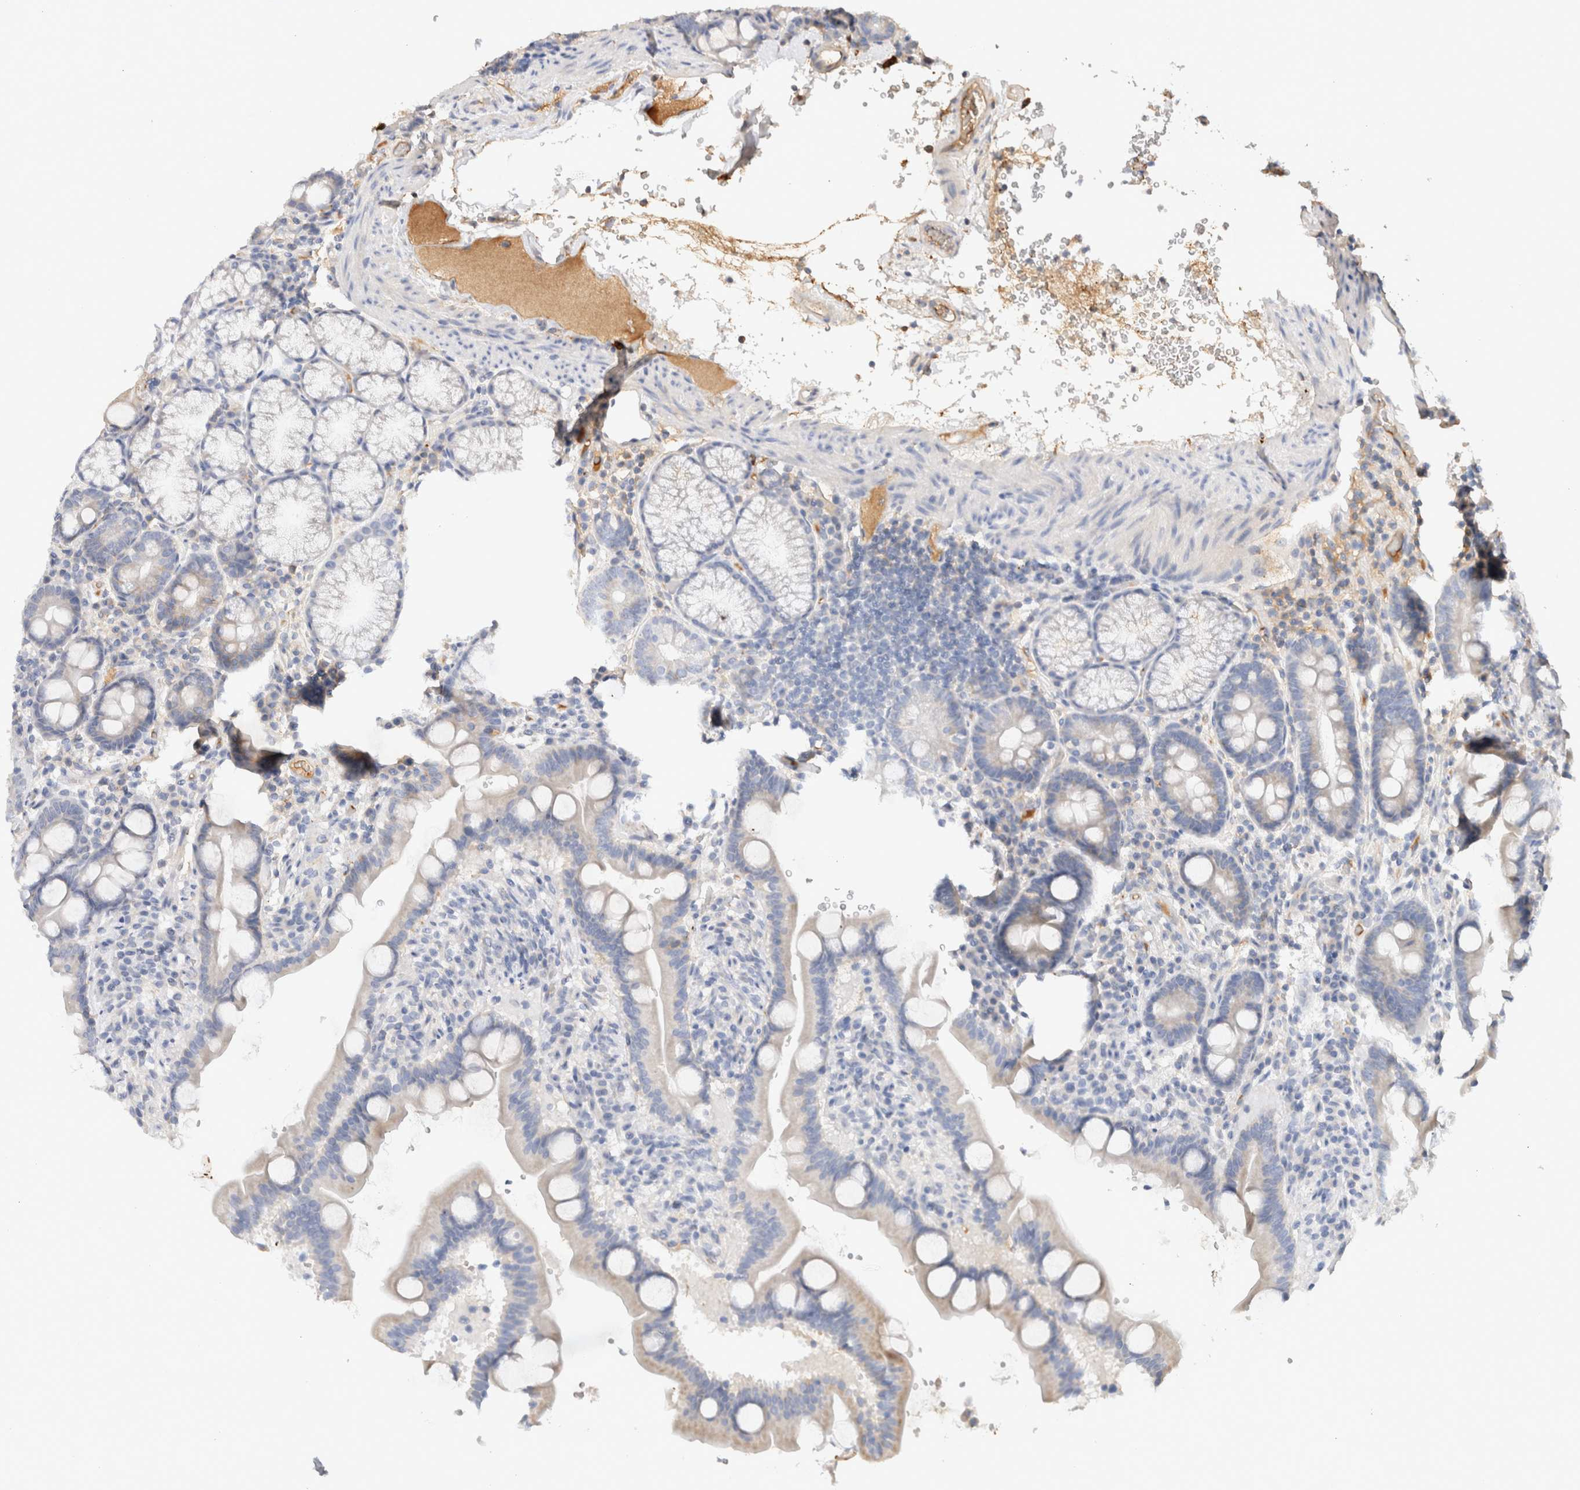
{"staining": {"intensity": "weak", "quantity": "<25%", "location": "cytoplasmic/membranous"}, "tissue": "duodenum", "cell_type": "Glandular cells", "image_type": "normal", "snomed": [{"axis": "morphology", "description": "Normal tissue, NOS"}, {"axis": "topography", "description": "Duodenum"}], "caption": "Immunohistochemistry (IHC) micrograph of unremarkable duodenum: human duodenum stained with DAB displays no significant protein expression in glandular cells. (Stains: DAB IHC with hematoxylin counter stain, Microscopy: brightfield microscopy at high magnification).", "gene": "PROS1", "patient": {"sex": "male", "age": 54}}